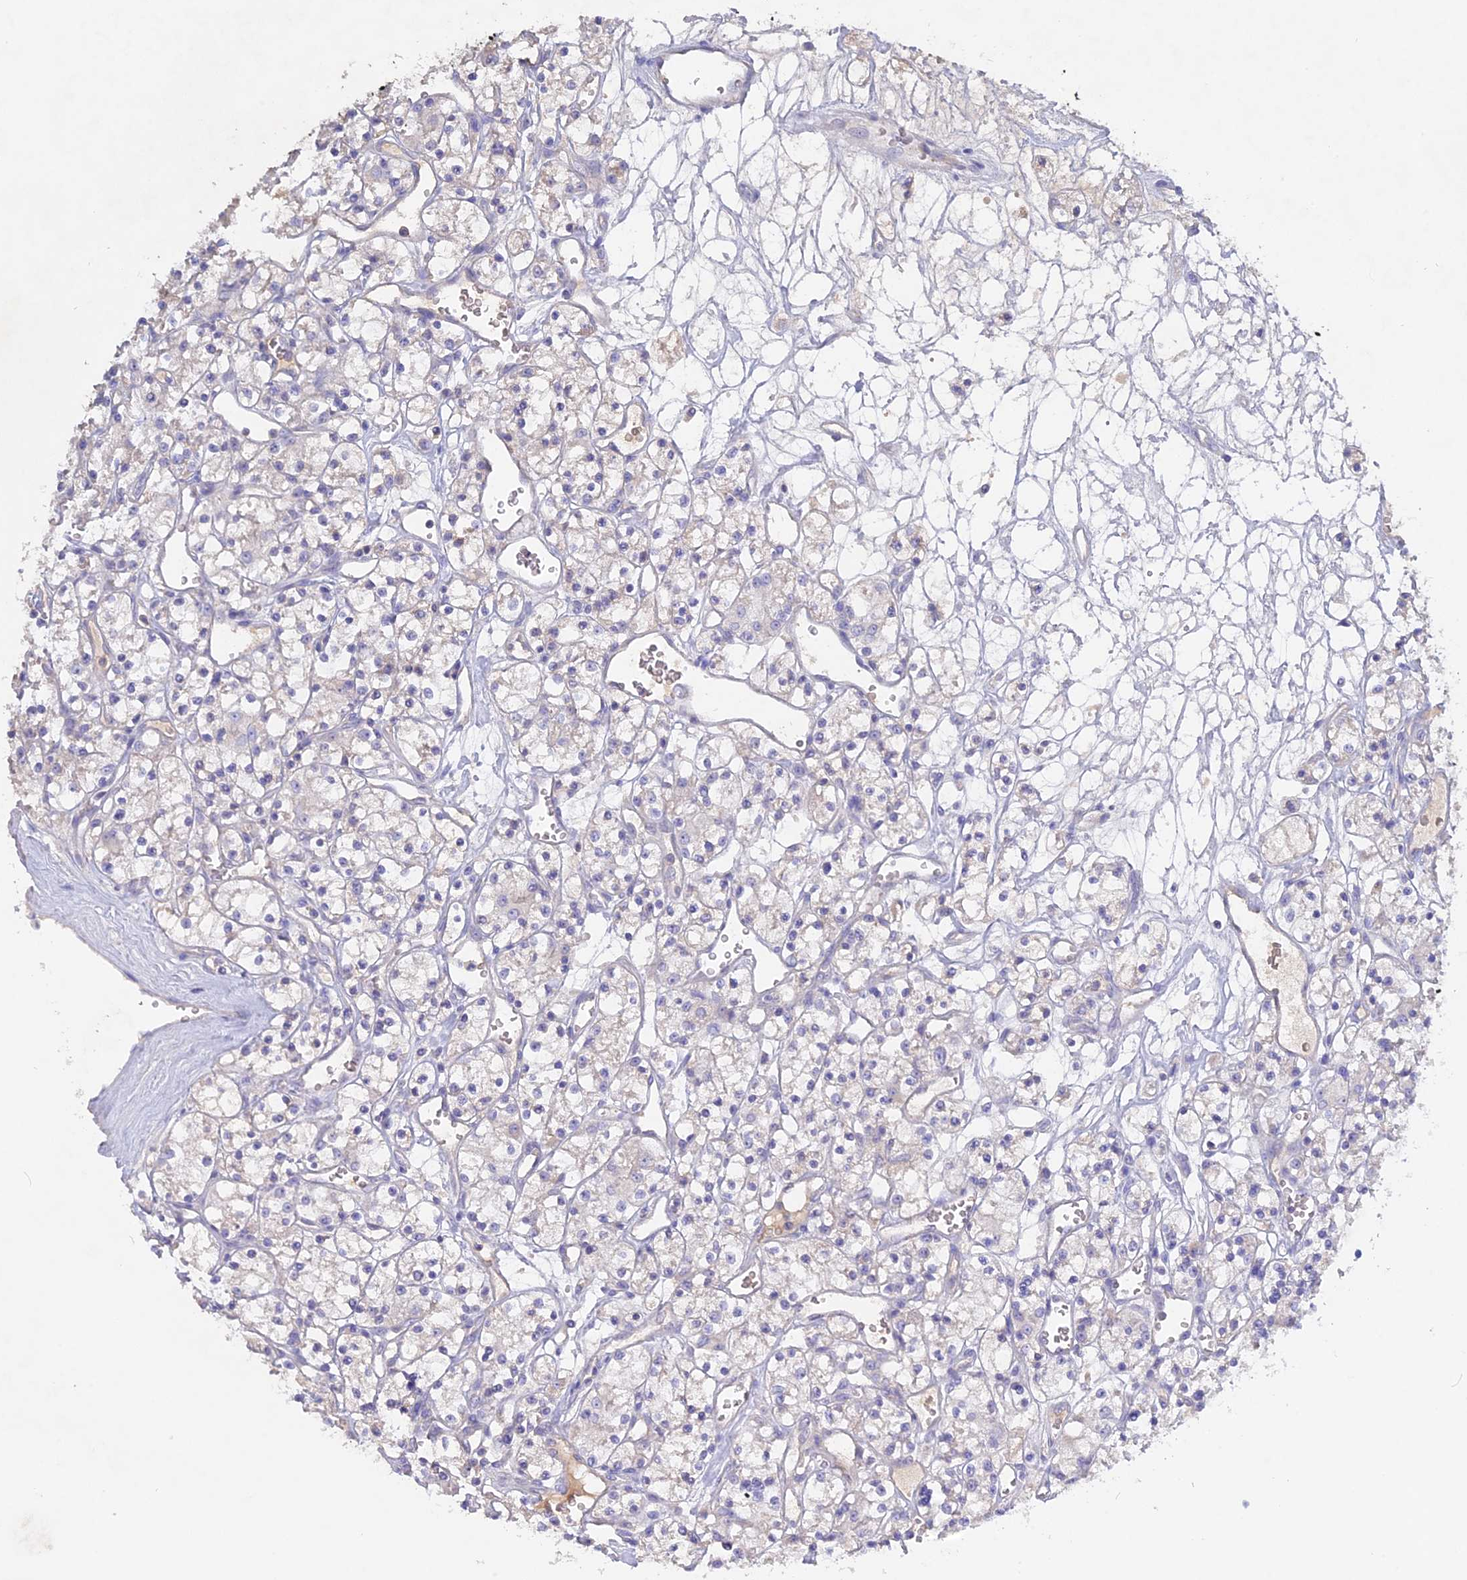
{"staining": {"intensity": "negative", "quantity": "none", "location": "none"}, "tissue": "renal cancer", "cell_type": "Tumor cells", "image_type": "cancer", "snomed": [{"axis": "morphology", "description": "Adenocarcinoma, NOS"}, {"axis": "topography", "description": "Kidney"}], "caption": "This is an IHC histopathology image of human adenocarcinoma (renal). There is no positivity in tumor cells.", "gene": "ADGRA1", "patient": {"sex": "female", "age": 59}}